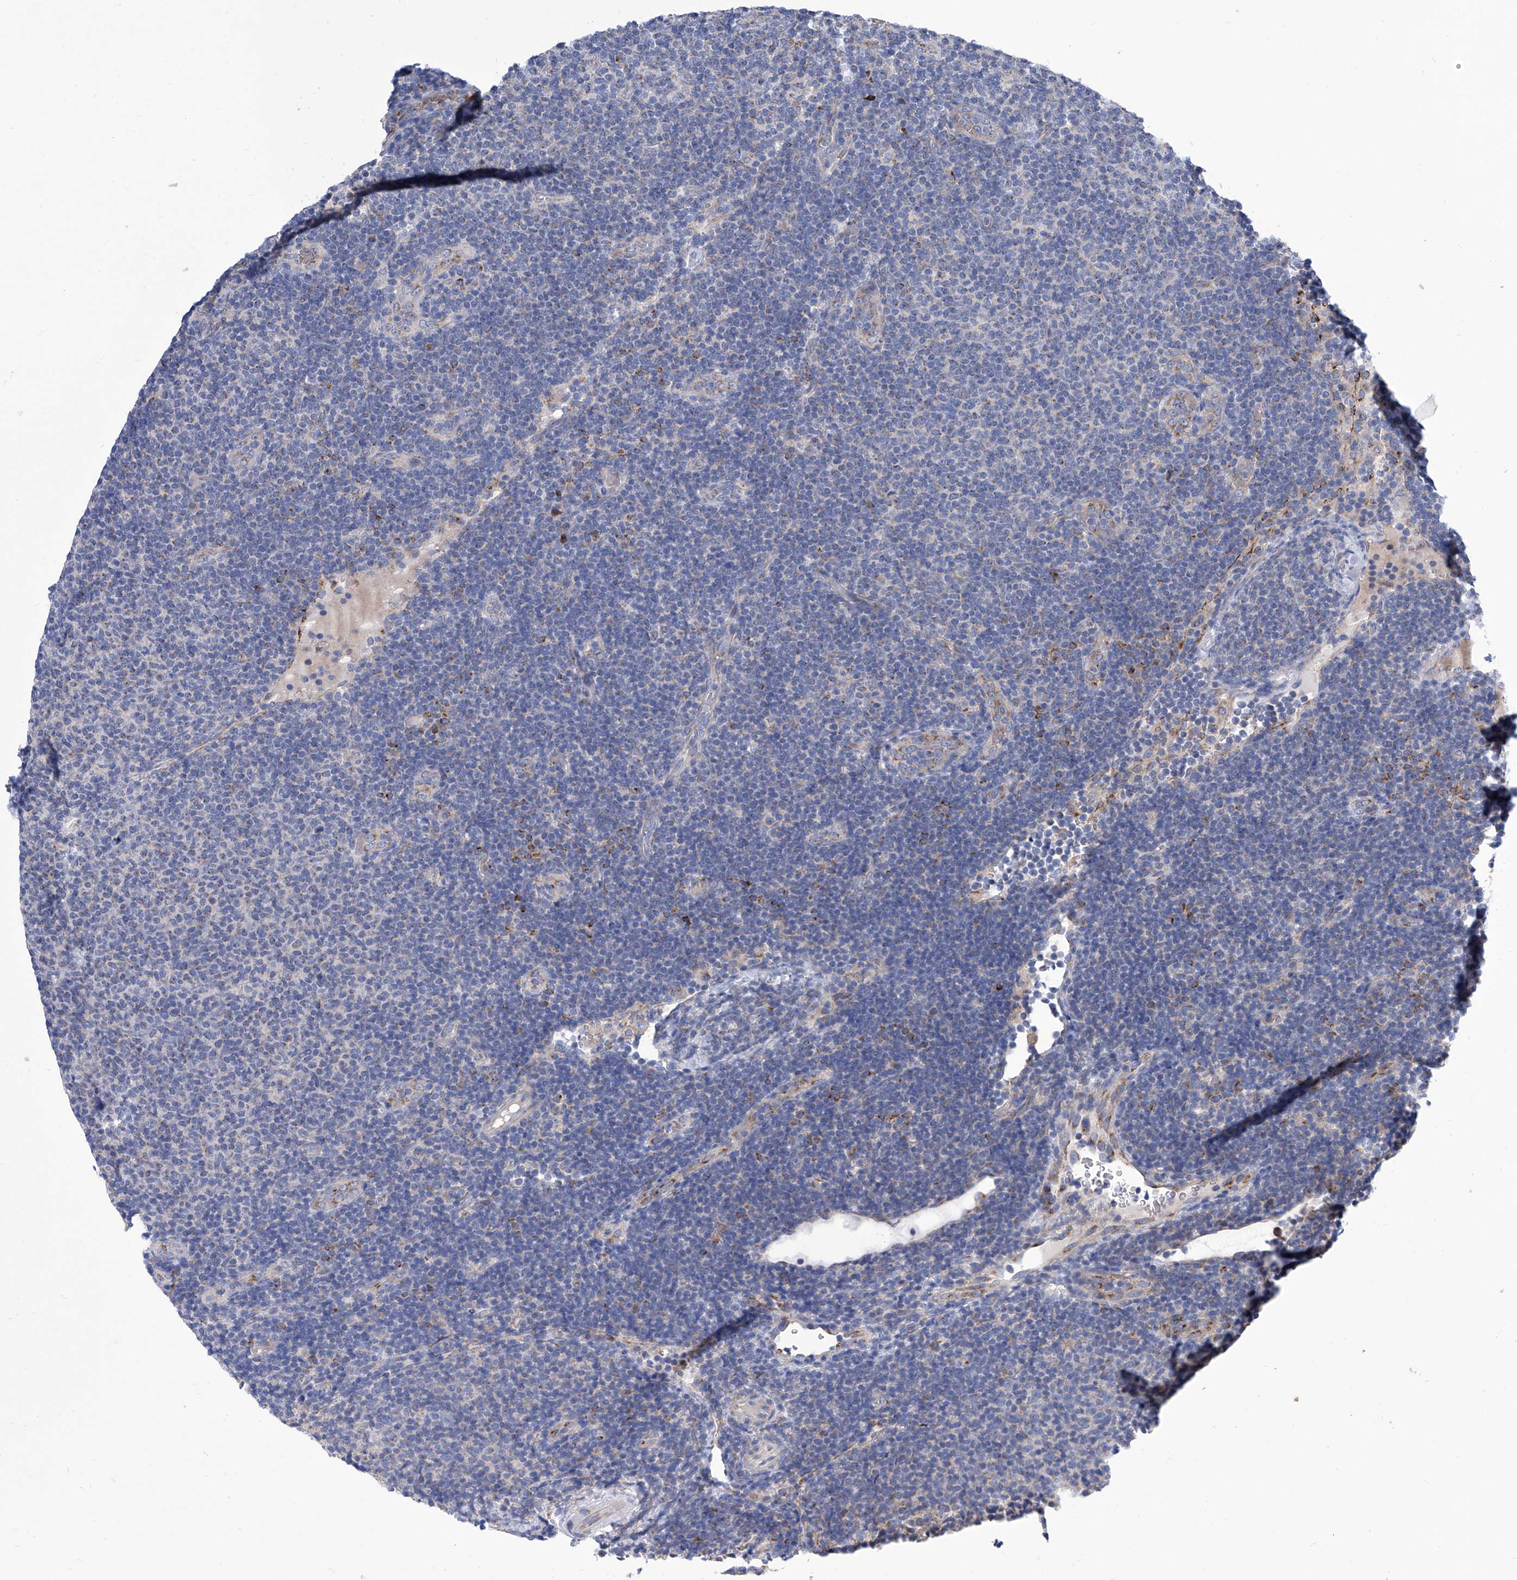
{"staining": {"intensity": "negative", "quantity": "none", "location": "none"}, "tissue": "lymphoma", "cell_type": "Tumor cells", "image_type": "cancer", "snomed": [{"axis": "morphology", "description": "Malignant lymphoma, non-Hodgkin's type, Low grade"}, {"axis": "topography", "description": "Lymph node"}], "caption": "Malignant lymphoma, non-Hodgkin's type (low-grade) was stained to show a protein in brown. There is no significant staining in tumor cells. (DAB (3,3'-diaminobenzidine) immunohistochemistry (IHC) visualized using brightfield microscopy, high magnification).", "gene": "TJAP1", "patient": {"sex": "male", "age": 66}}